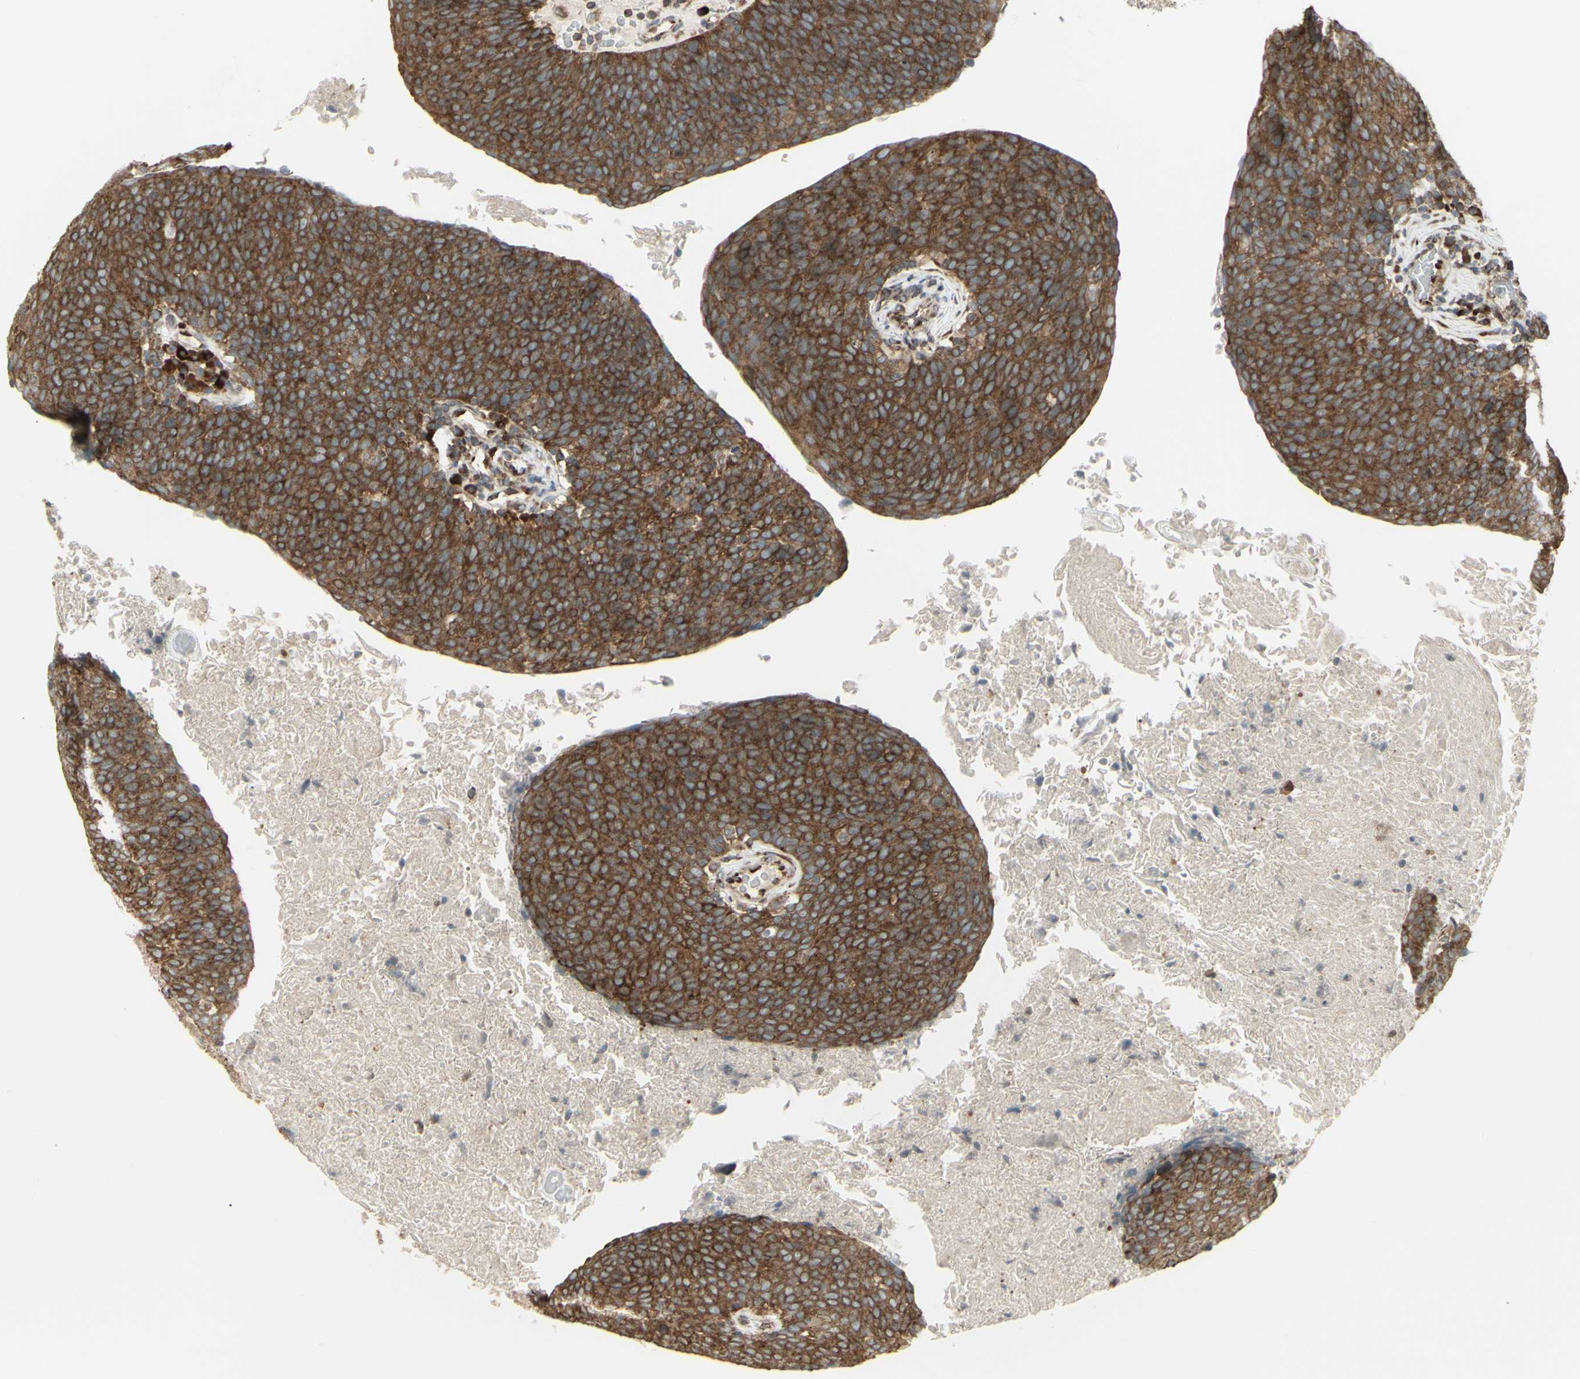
{"staining": {"intensity": "strong", "quantity": ">75%", "location": "cytoplasmic/membranous"}, "tissue": "head and neck cancer", "cell_type": "Tumor cells", "image_type": "cancer", "snomed": [{"axis": "morphology", "description": "Squamous cell carcinoma, NOS"}, {"axis": "morphology", "description": "Squamous cell carcinoma, metastatic, NOS"}, {"axis": "topography", "description": "Lymph node"}, {"axis": "topography", "description": "Head-Neck"}], "caption": "A photomicrograph of head and neck cancer (metastatic squamous cell carcinoma) stained for a protein demonstrates strong cytoplasmic/membranous brown staining in tumor cells. The protein of interest is shown in brown color, while the nuclei are stained blue.", "gene": "FKBP3", "patient": {"sex": "male", "age": 62}}